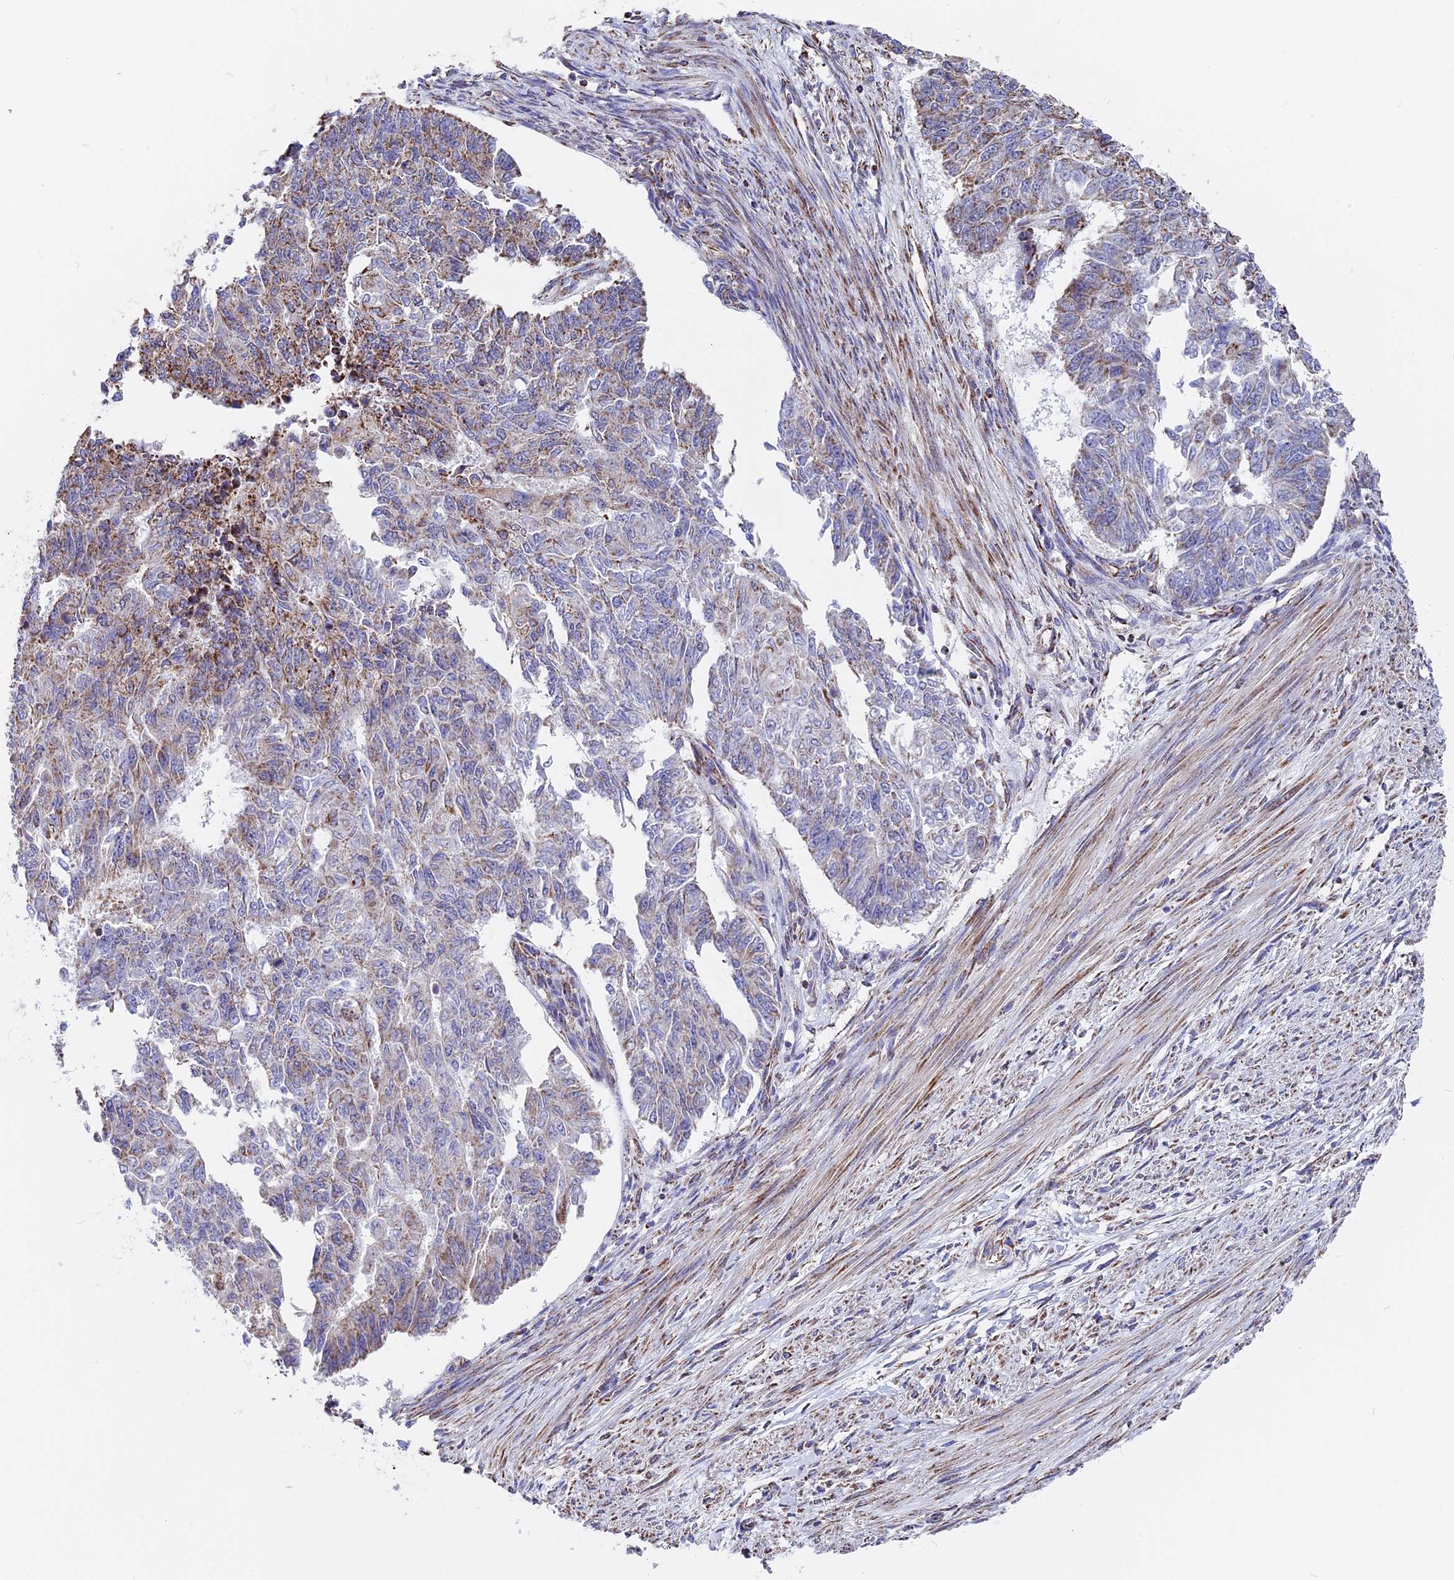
{"staining": {"intensity": "moderate", "quantity": "<25%", "location": "cytoplasmic/membranous"}, "tissue": "endometrial cancer", "cell_type": "Tumor cells", "image_type": "cancer", "snomed": [{"axis": "morphology", "description": "Adenocarcinoma, NOS"}, {"axis": "topography", "description": "Endometrium"}], "caption": "Protein staining demonstrates moderate cytoplasmic/membranous staining in about <25% of tumor cells in endometrial adenocarcinoma.", "gene": "FAM174C", "patient": {"sex": "female", "age": 32}}